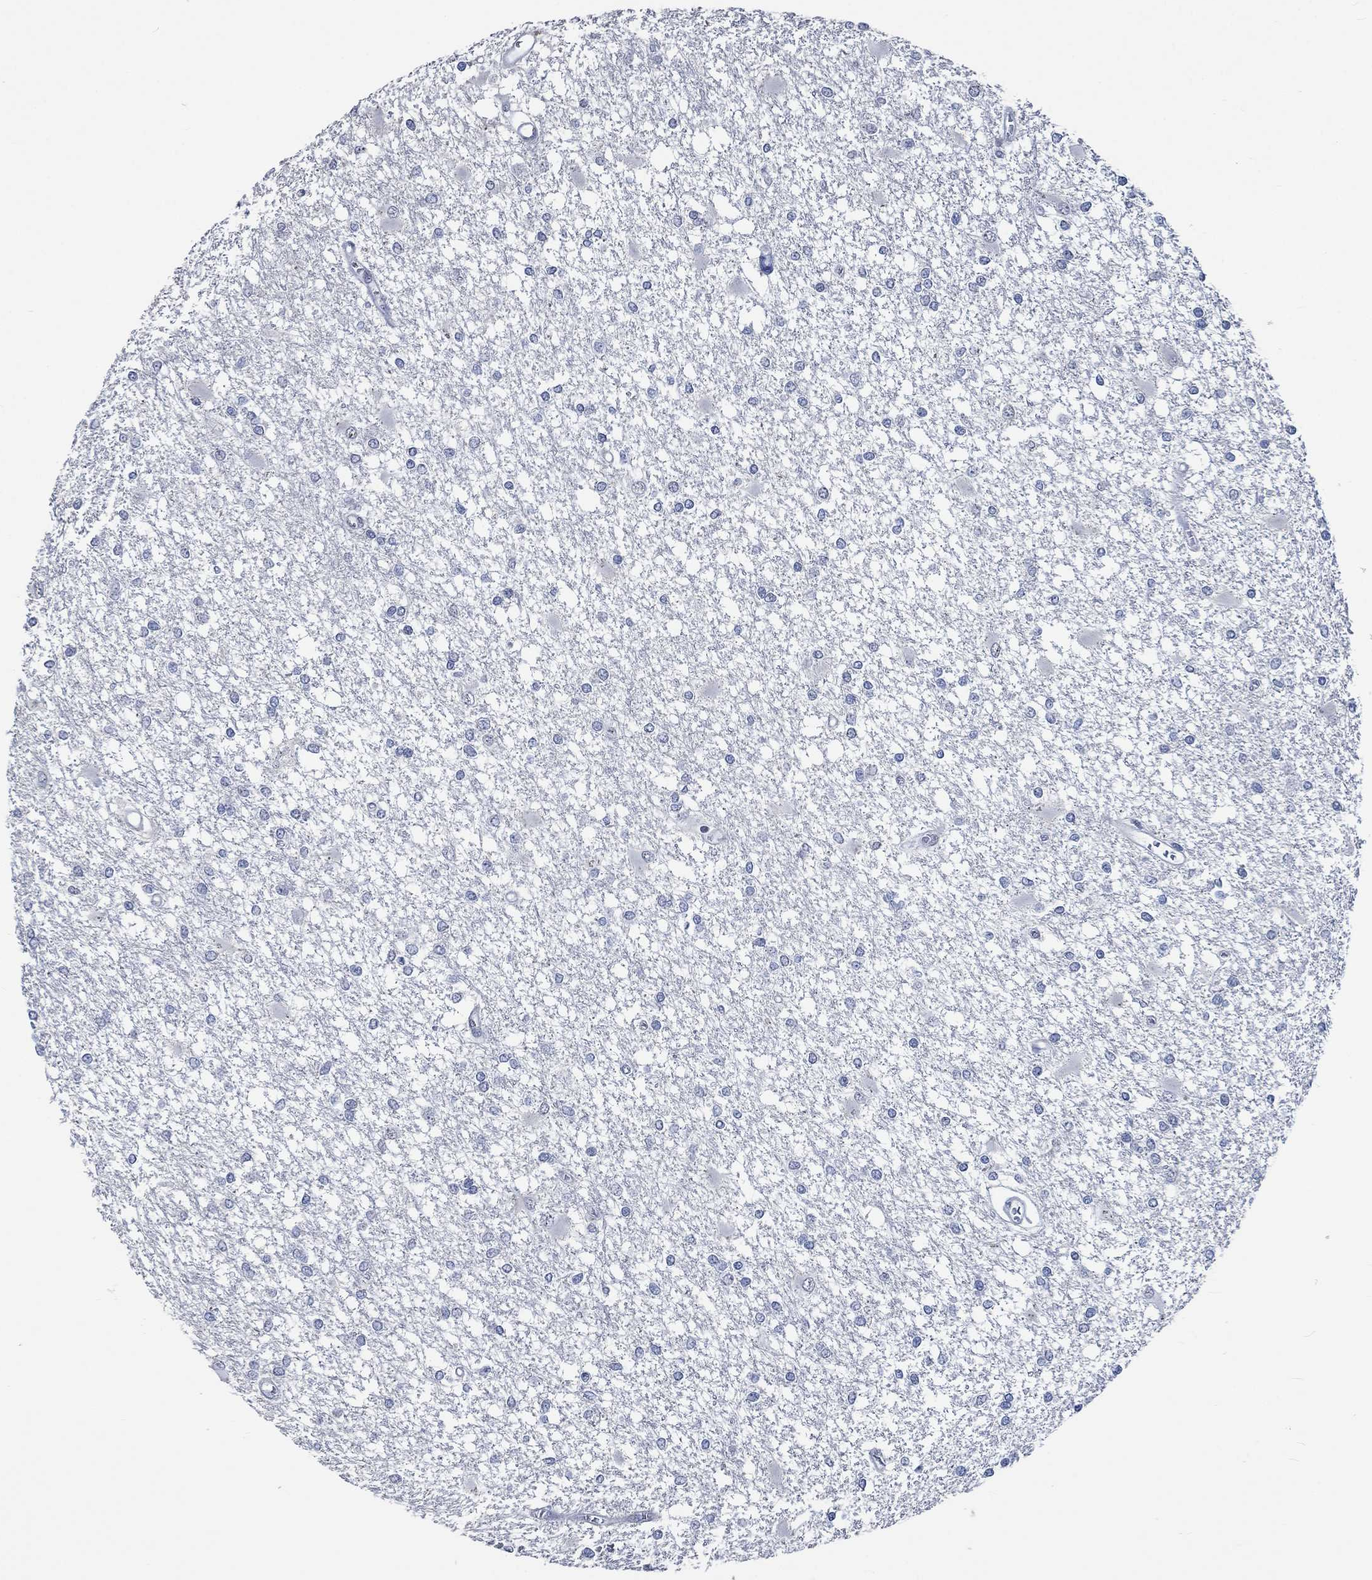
{"staining": {"intensity": "negative", "quantity": "none", "location": "none"}, "tissue": "glioma", "cell_type": "Tumor cells", "image_type": "cancer", "snomed": [{"axis": "morphology", "description": "Glioma, malignant, High grade"}, {"axis": "topography", "description": "Cerebral cortex"}], "caption": "Human glioma stained for a protein using IHC demonstrates no staining in tumor cells.", "gene": "OBSCN", "patient": {"sex": "male", "age": 79}}